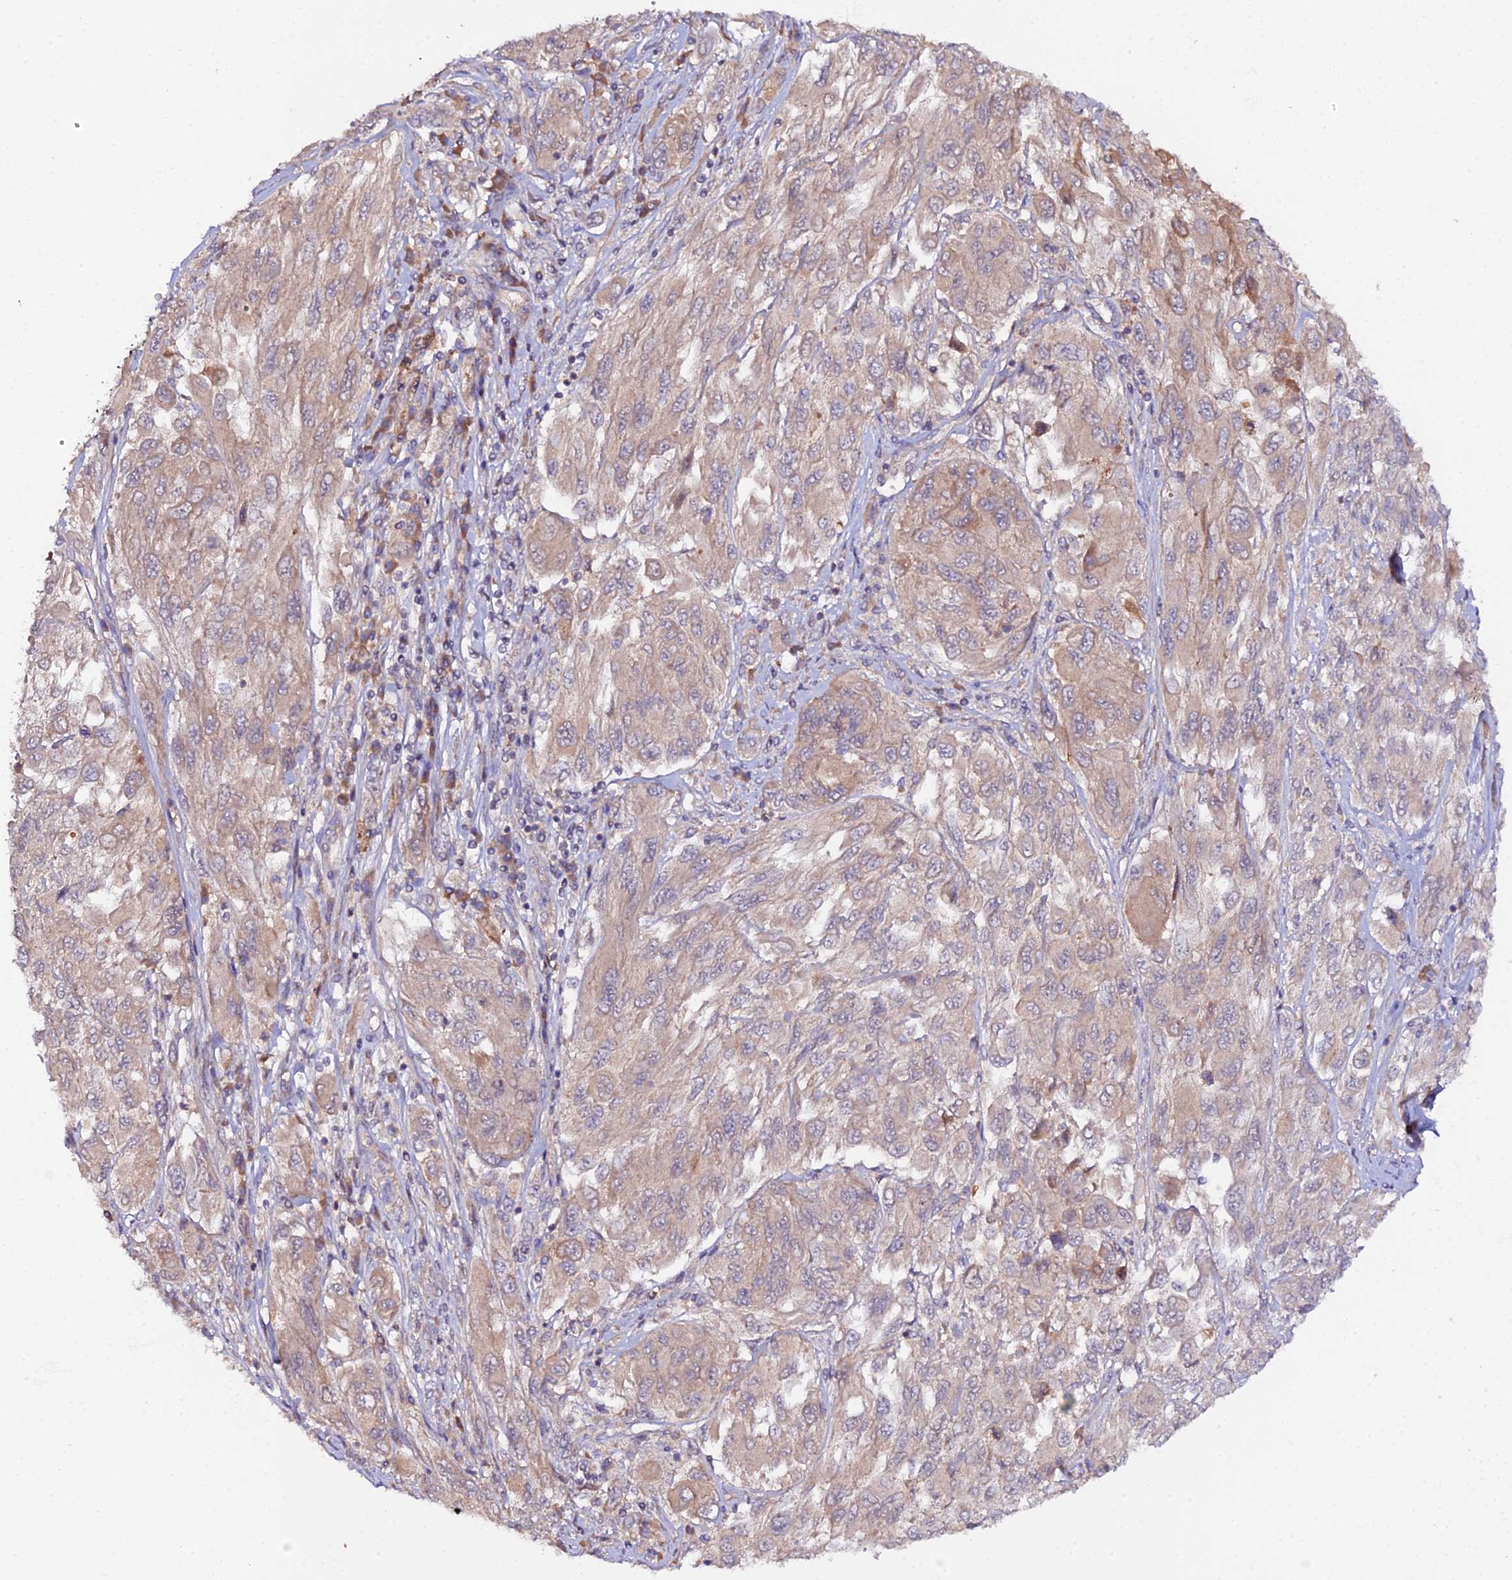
{"staining": {"intensity": "moderate", "quantity": ">75%", "location": "cytoplasmic/membranous"}, "tissue": "melanoma", "cell_type": "Tumor cells", "image_type": "cancer", "snomed": [{"axis": "morphology", "description": "Malignant melanoma, NOS"}, {"axis": "topography", "description": "Skin"}], "caption": "IHC image of malignant melanoma stained for a protein (brown), which exhibits medium levels of moderate cytoplasmic/membranous staining in approximately >75% of tumor cells.", "gene": "TRIM26", "patient": {"sex": "female", "age": 91}}